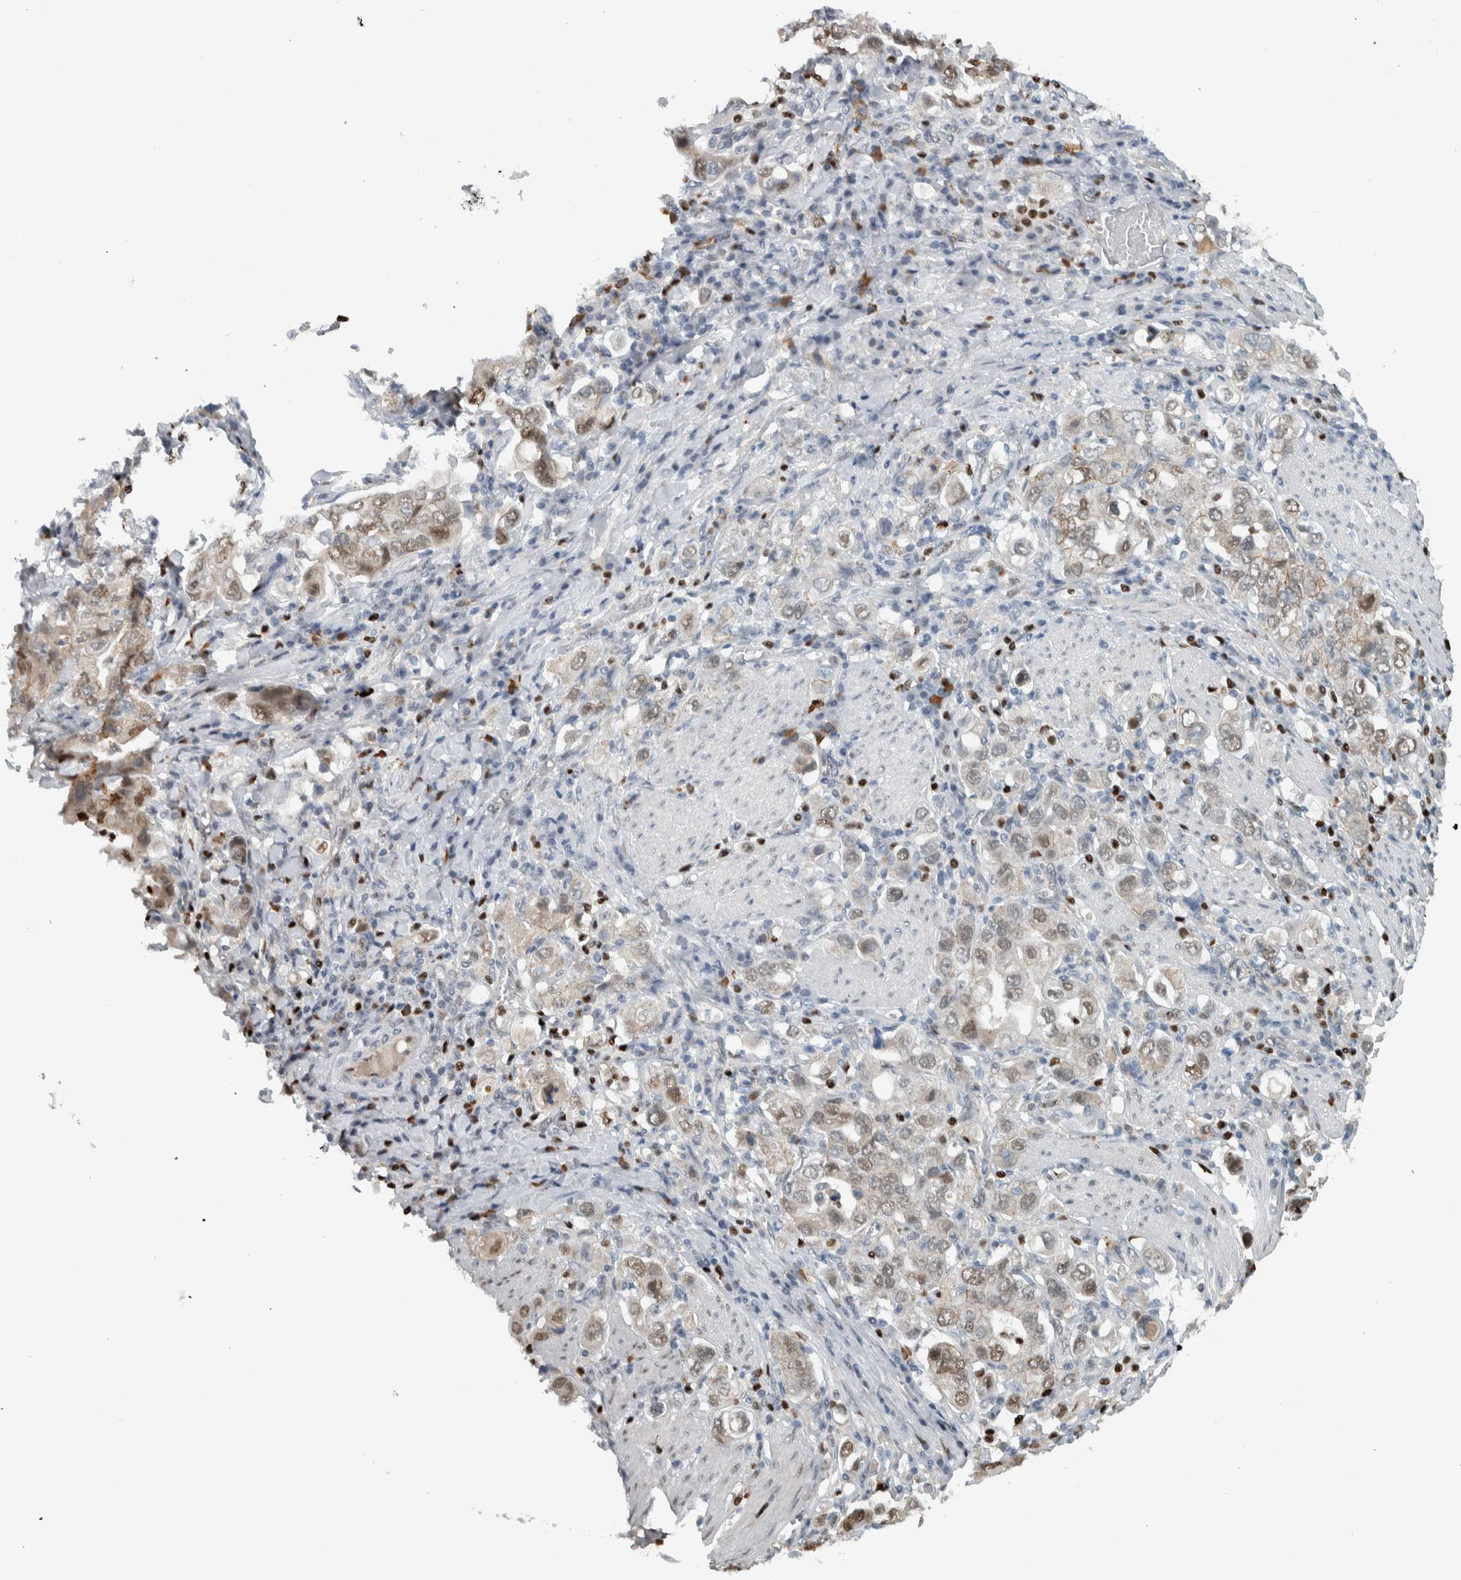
{"staining": {"intensity": "weak", "quantity": "25%-75%", "location": "cytoplasmic/membranous,nuclear"}, "tissue": "stomach cancer", "cell_type": "Tumor cells", "image_type": "cancer", "snomed": [{"axis": "morphology", "description": "Adenocarcinoma, NOS"}, {"axis": "topography", "description": "Stomach, upper"}], "caption": "DAB (3,3'-diaminobenzidine) immunohistochemical staining of human adenocarcinoma (stomach) shows weak cytoplasmic/membranous and nuclear protein expression in about 25%-75% of tumor cells.", "gene": "ADPRM", "patient": {"sex": "male", "age": 62}}